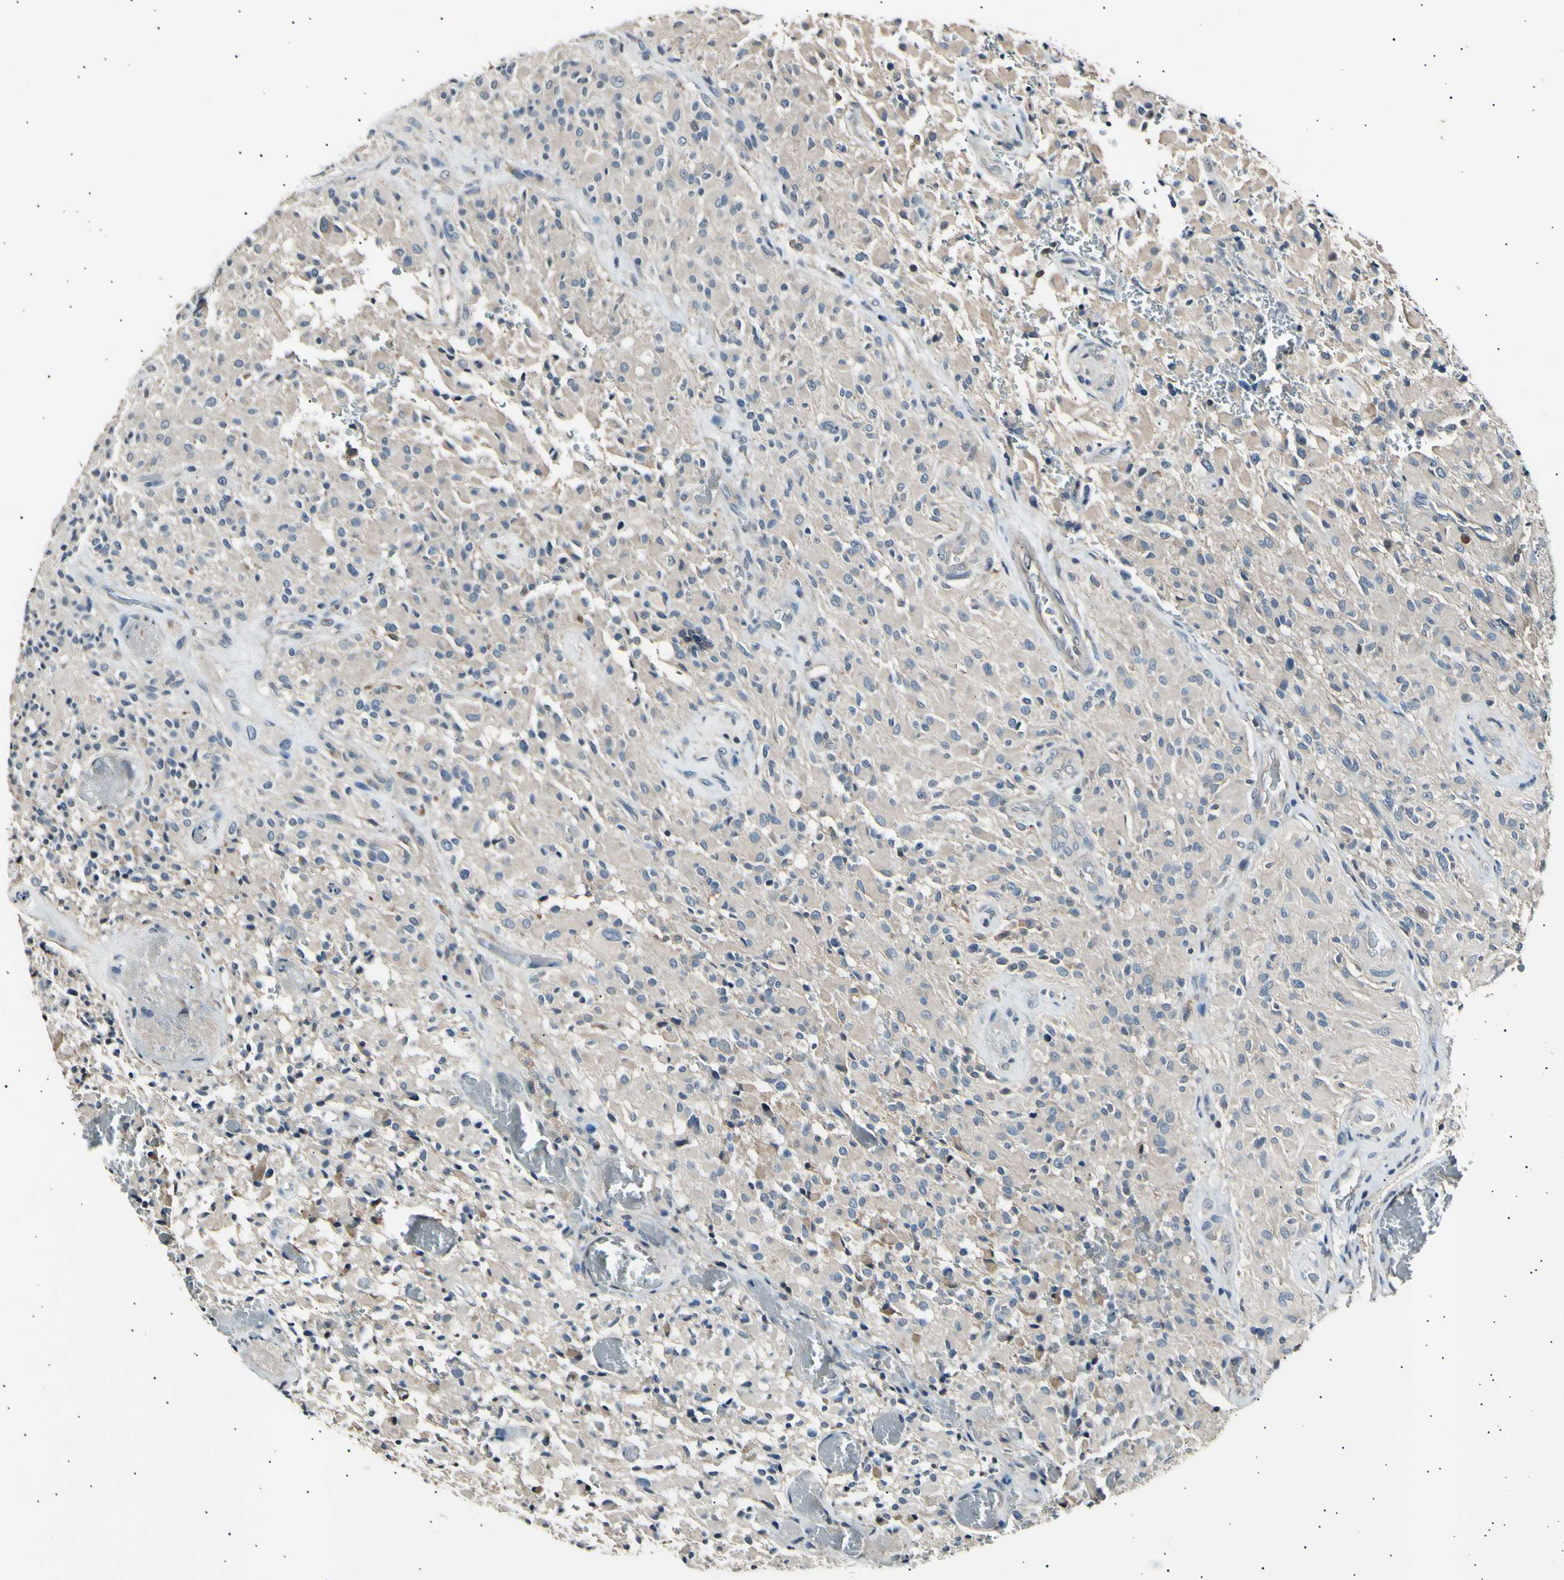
{"staining": {"intensity": "weak", "quantity": ">75%", "location": "cytoplasmic/membranous"}, "tissue": "glioma", "cell_type": "Tumor cells", "image_type": "cancer", "snomed": [{"axis": "morphology", "description": "Glioma, malignant, High grade"}, {"axis": "topography", "description": "Brain"}], "caption": "Human malignant high-grade glioma stained with a brown dye reveals weak cytoplasmic/membranous positive positivity in approximately >75% of tumor cells.", "gene": "ITGA6", "patient": {"sex": "male", "age": 71}}